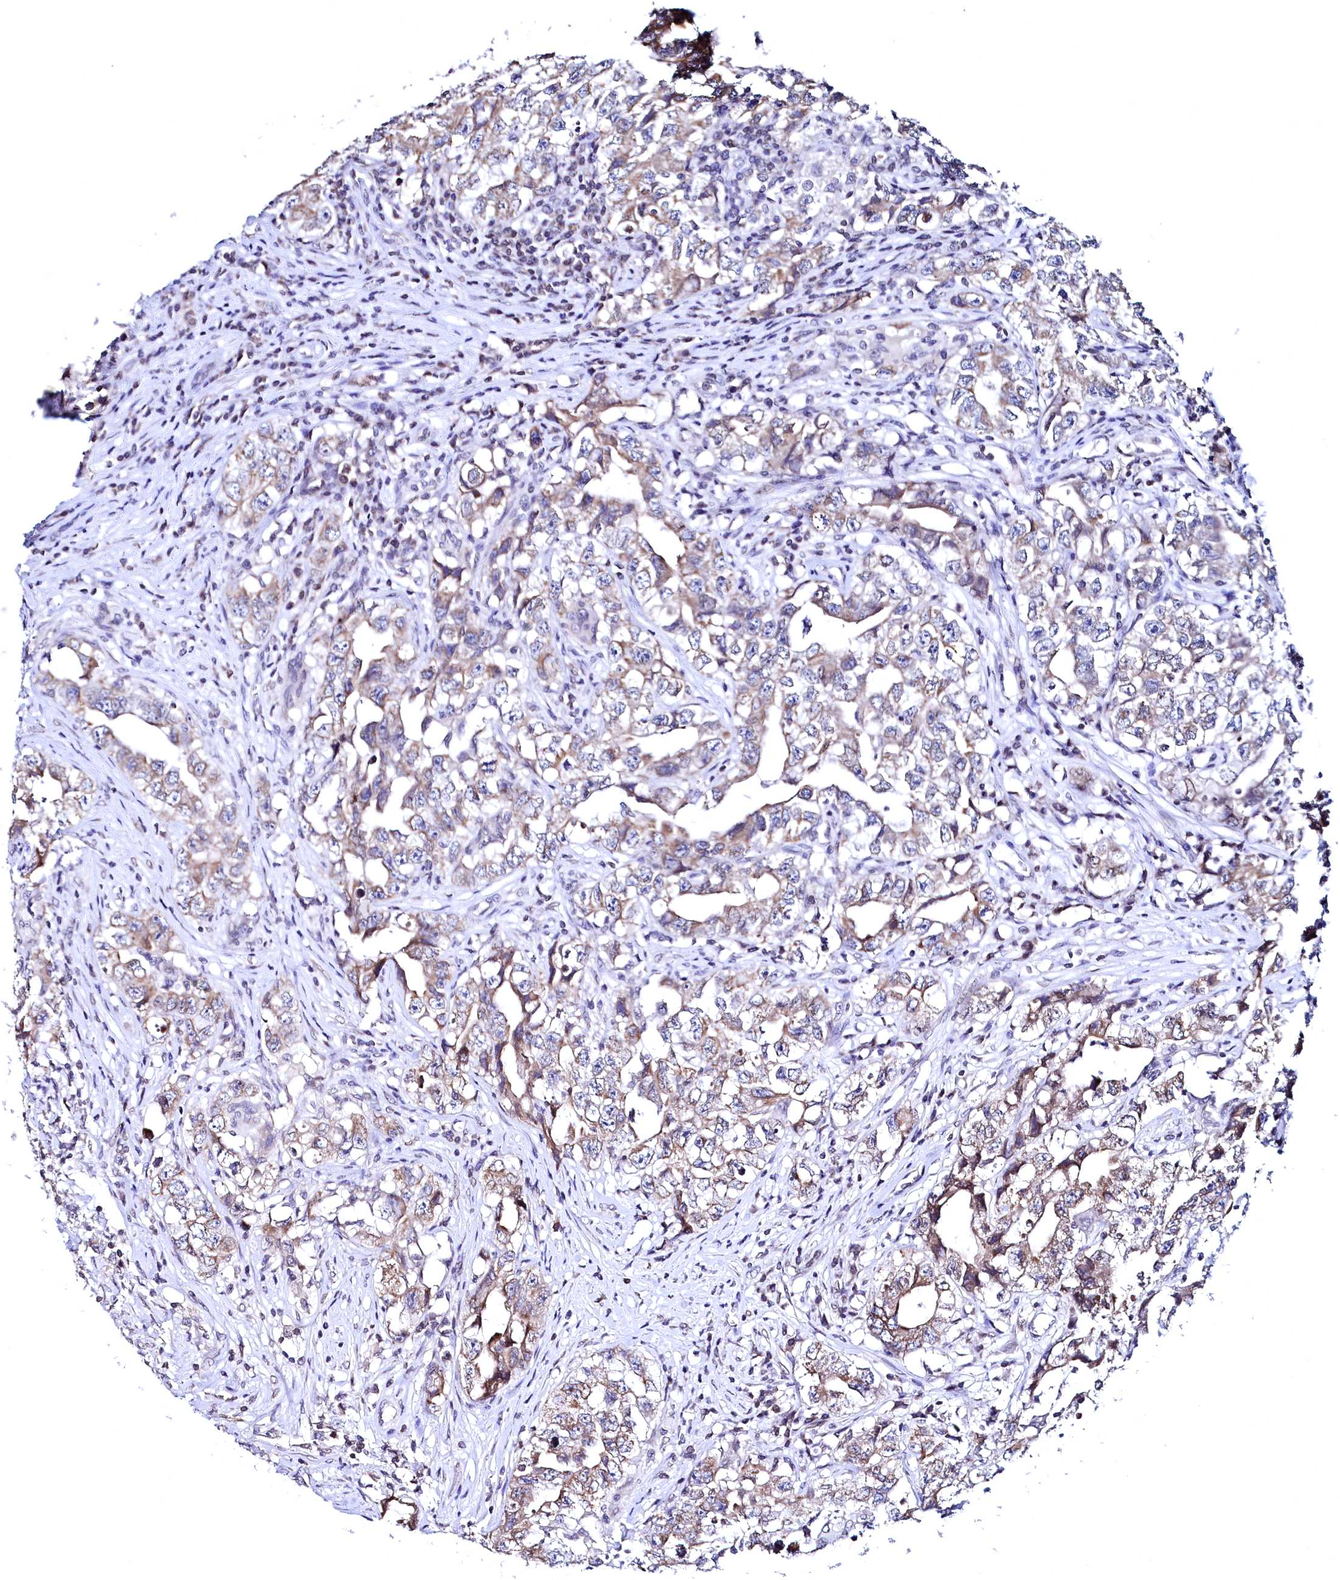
{"staining": {"intensity": "weak", "quantity": "25%-75%", "location": "cytoplasmic/membranous"}, "tissue": "testis cancer", "cell_type": "Tumor cells", "image_type": "cancer", "snomed": [{"axis": "morphology", "description": "Seminoma, NOS"}, {"axis": "morphology", "description": "Carcinoma, Embryonal, NOS"}, {"axis": "topography", "description": "Testis"}], "caption": "IHC (DAB) staining of testis cancer (seminoma) exhibits weak cytoplasmic/membranous protein expression in approximately 25%-75% of tumor cells. (DAB (3,3'-diaminobenzidine) = brown stain, brightfield microscopy at high magnification).", "gene": "HAND1", "patient": {"sex": "male", "age": 43}}